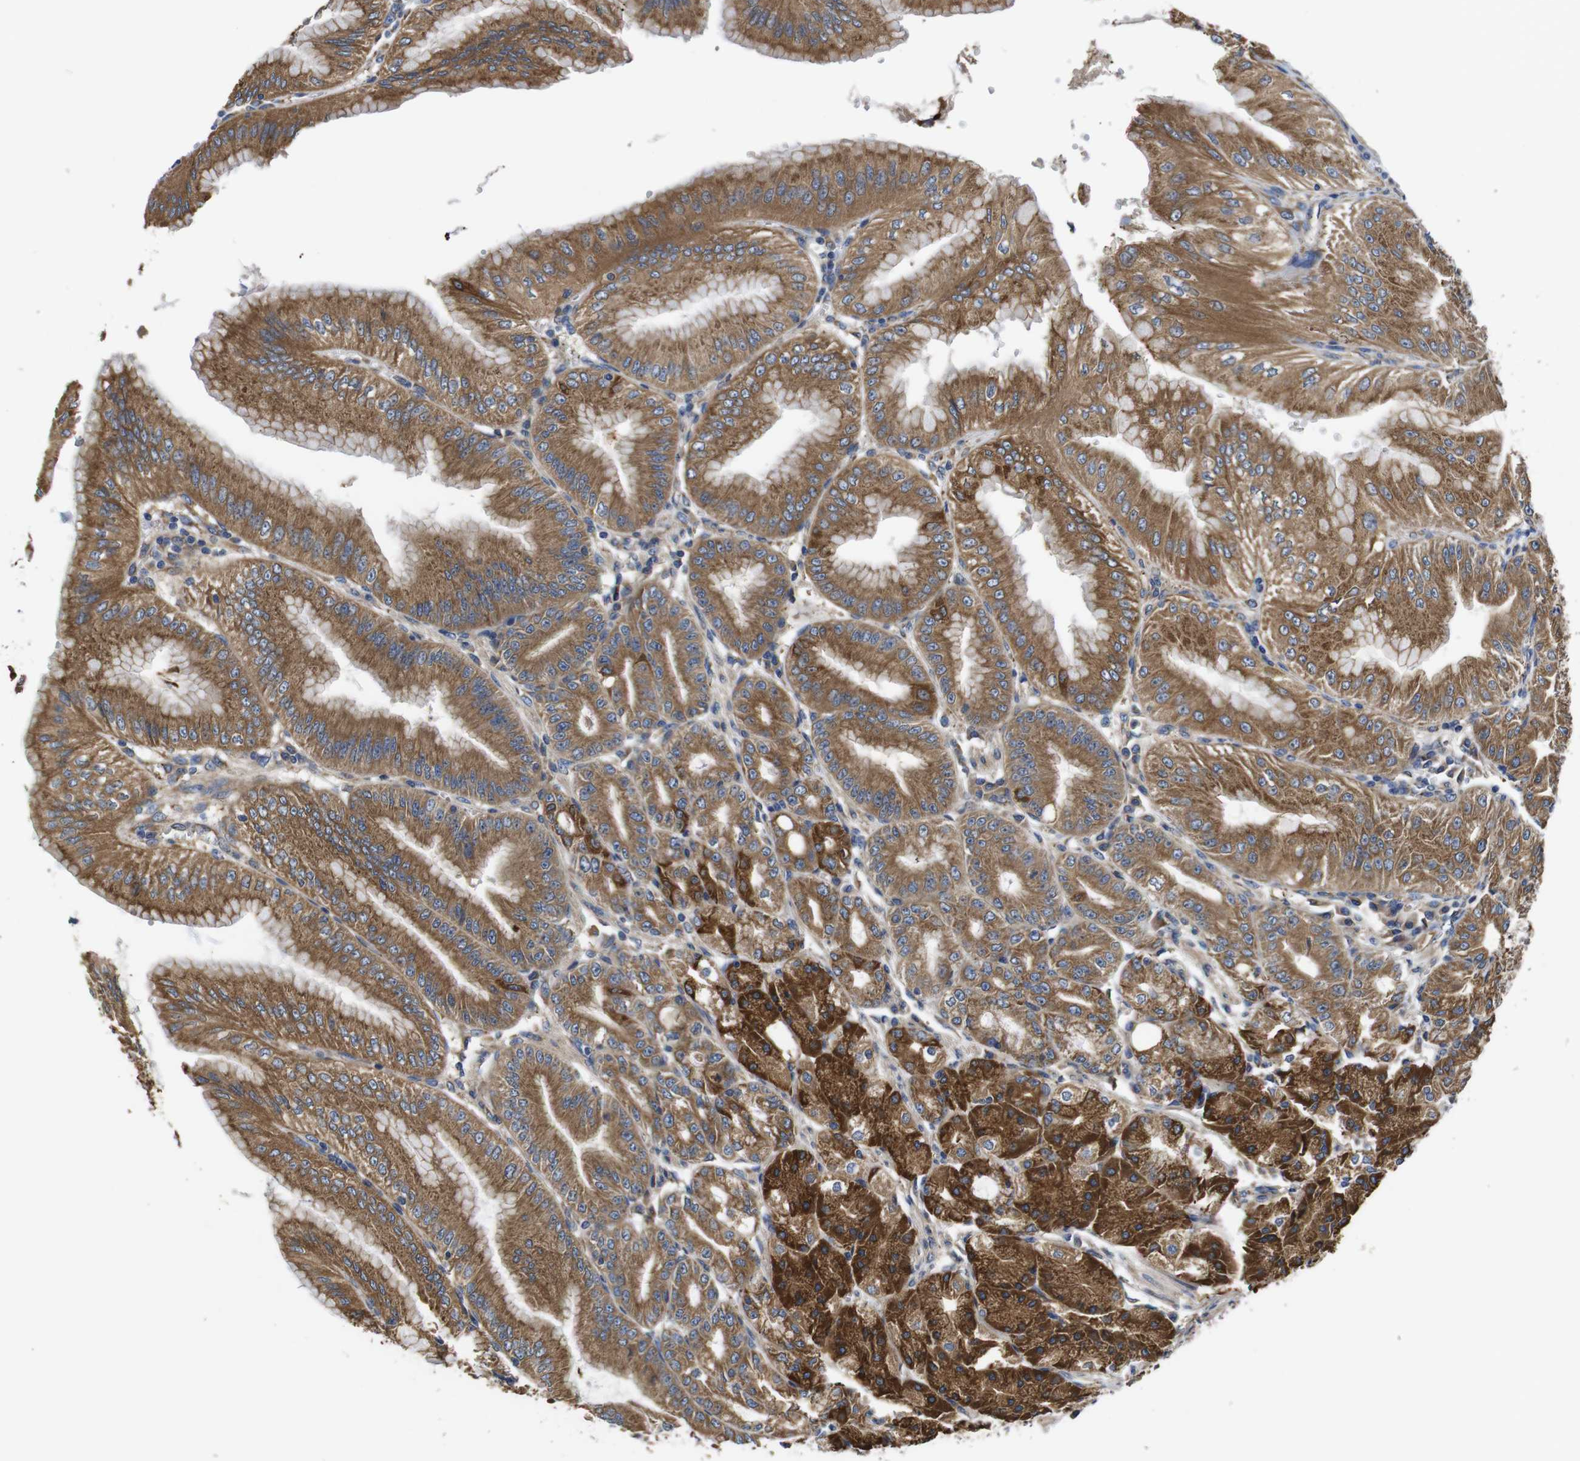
{"staining": {"intensity": "strong", "quantity": ">75%", "location": "cytoplasmic/membranous"}, "tissue": "stomach", "cell_type": "Glandular cells", "image_type": "normal", "snomed": [{"axis": "morphology", "description": "Normal tissue, NOS"}, {"axis": "topography", "description": "Stomach, lower"}], "caption": "Benign stomach demonstrates strong cytoplasmic/membranous positivity in about >75% of glandular cells The staining was performed using DAB, with brown indicating positive protein expression. Nuclei are stained blue with hematoxylin..", "gene": "MARCHF7", "patient": {"sex": "male", "age": 71}}